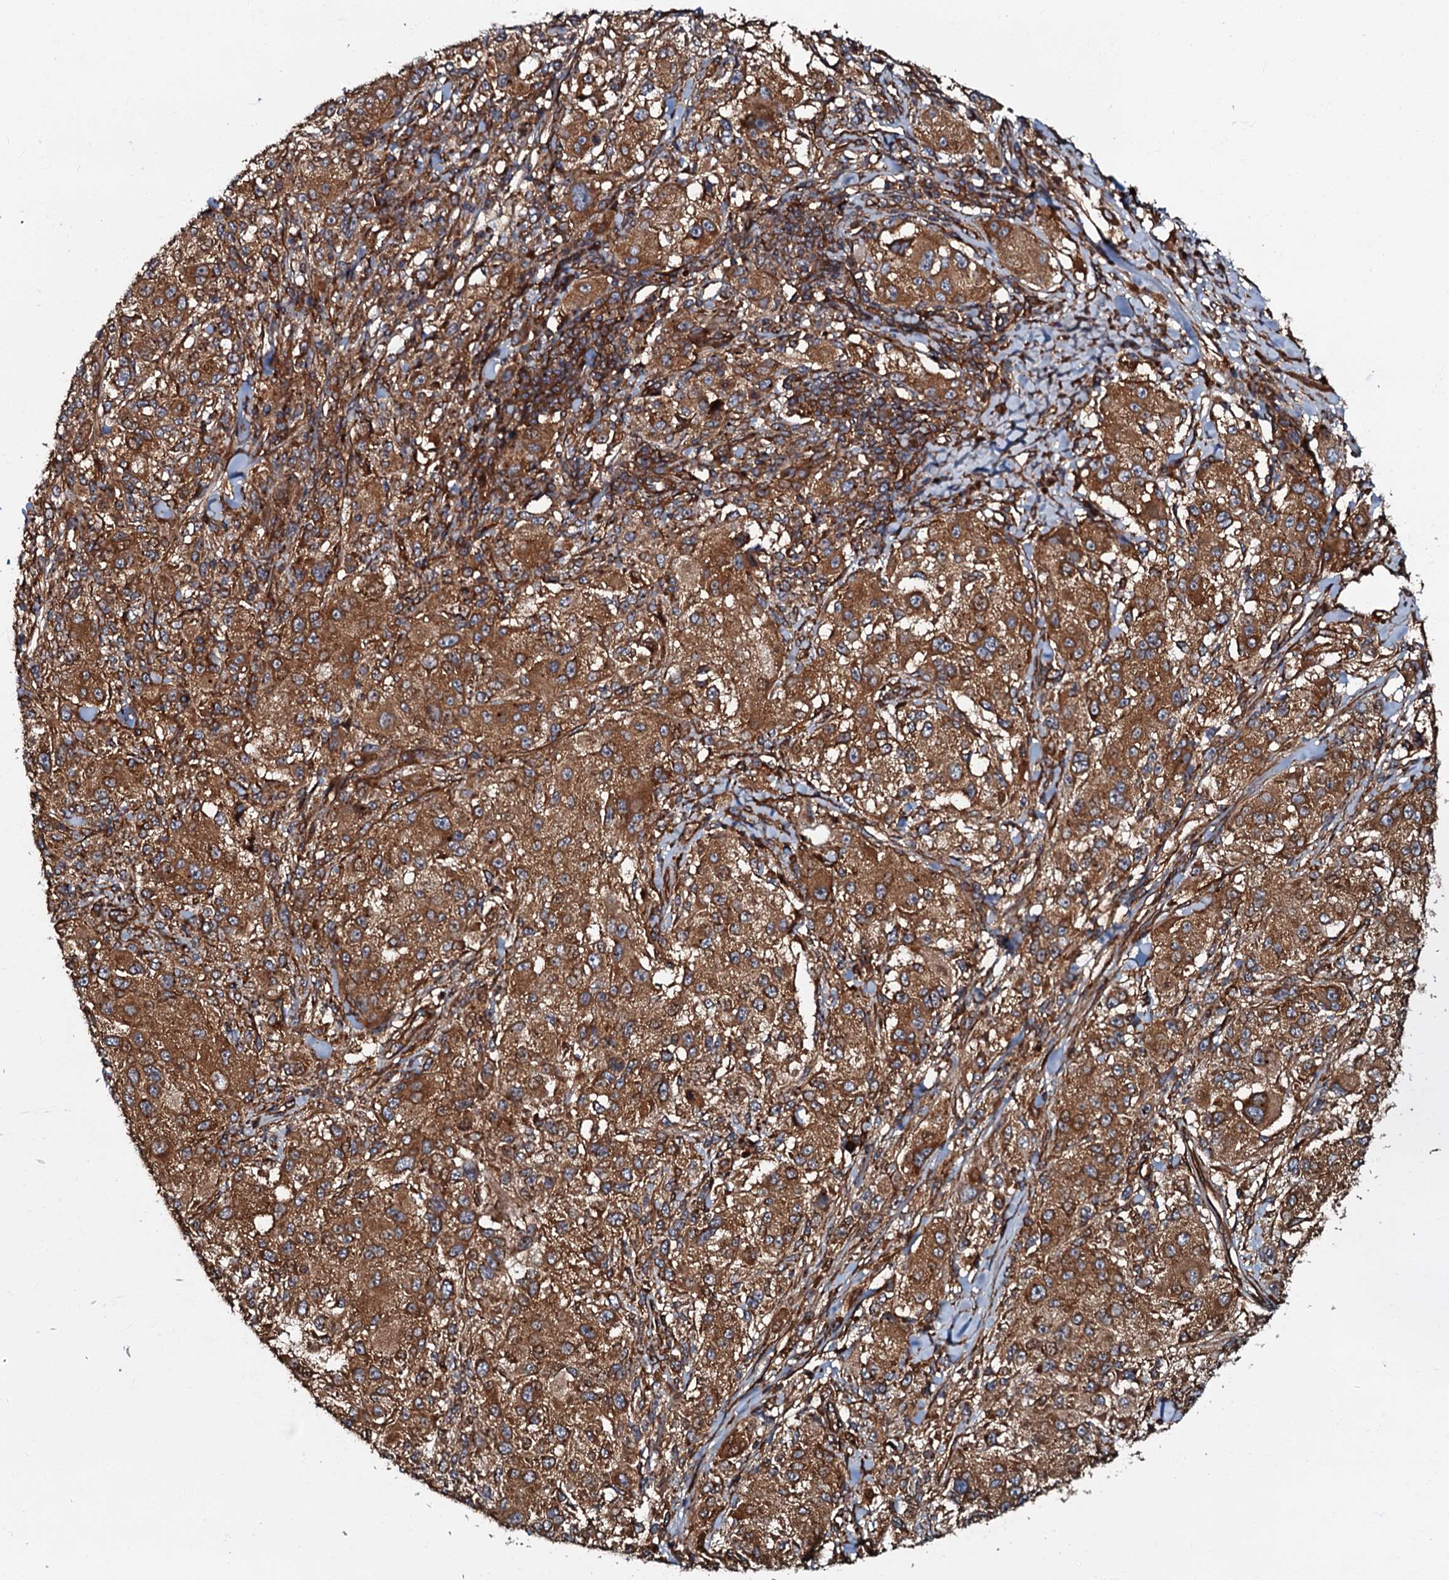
{"staining": {"intensity": "moderate", "quantity": ">75%", "location": "cytoplasmic/membranous"}, "tissue": "melanoma", "cell_type": "Tumor cells", "image_type": "cancer", "snomed": [{"axis": "morphology", "description": "Necrosis, NOS"}, {"axis": "morphology", "description": "Malignant melanoma, NOS"}, {"axis": "topography", "description": "Skin"}], "caption": "High-power microscopy captured an immunohistochemistry micrograph of melanoma, revealing moderate cytoplasmic/membranous positivity in approximately >75% of tumor cells. (brown staining indicates protein expression, while blue staining denotes nuclei).", "gene": "BLOC1S6", "patient": {"sex": "female", "age": 87}}